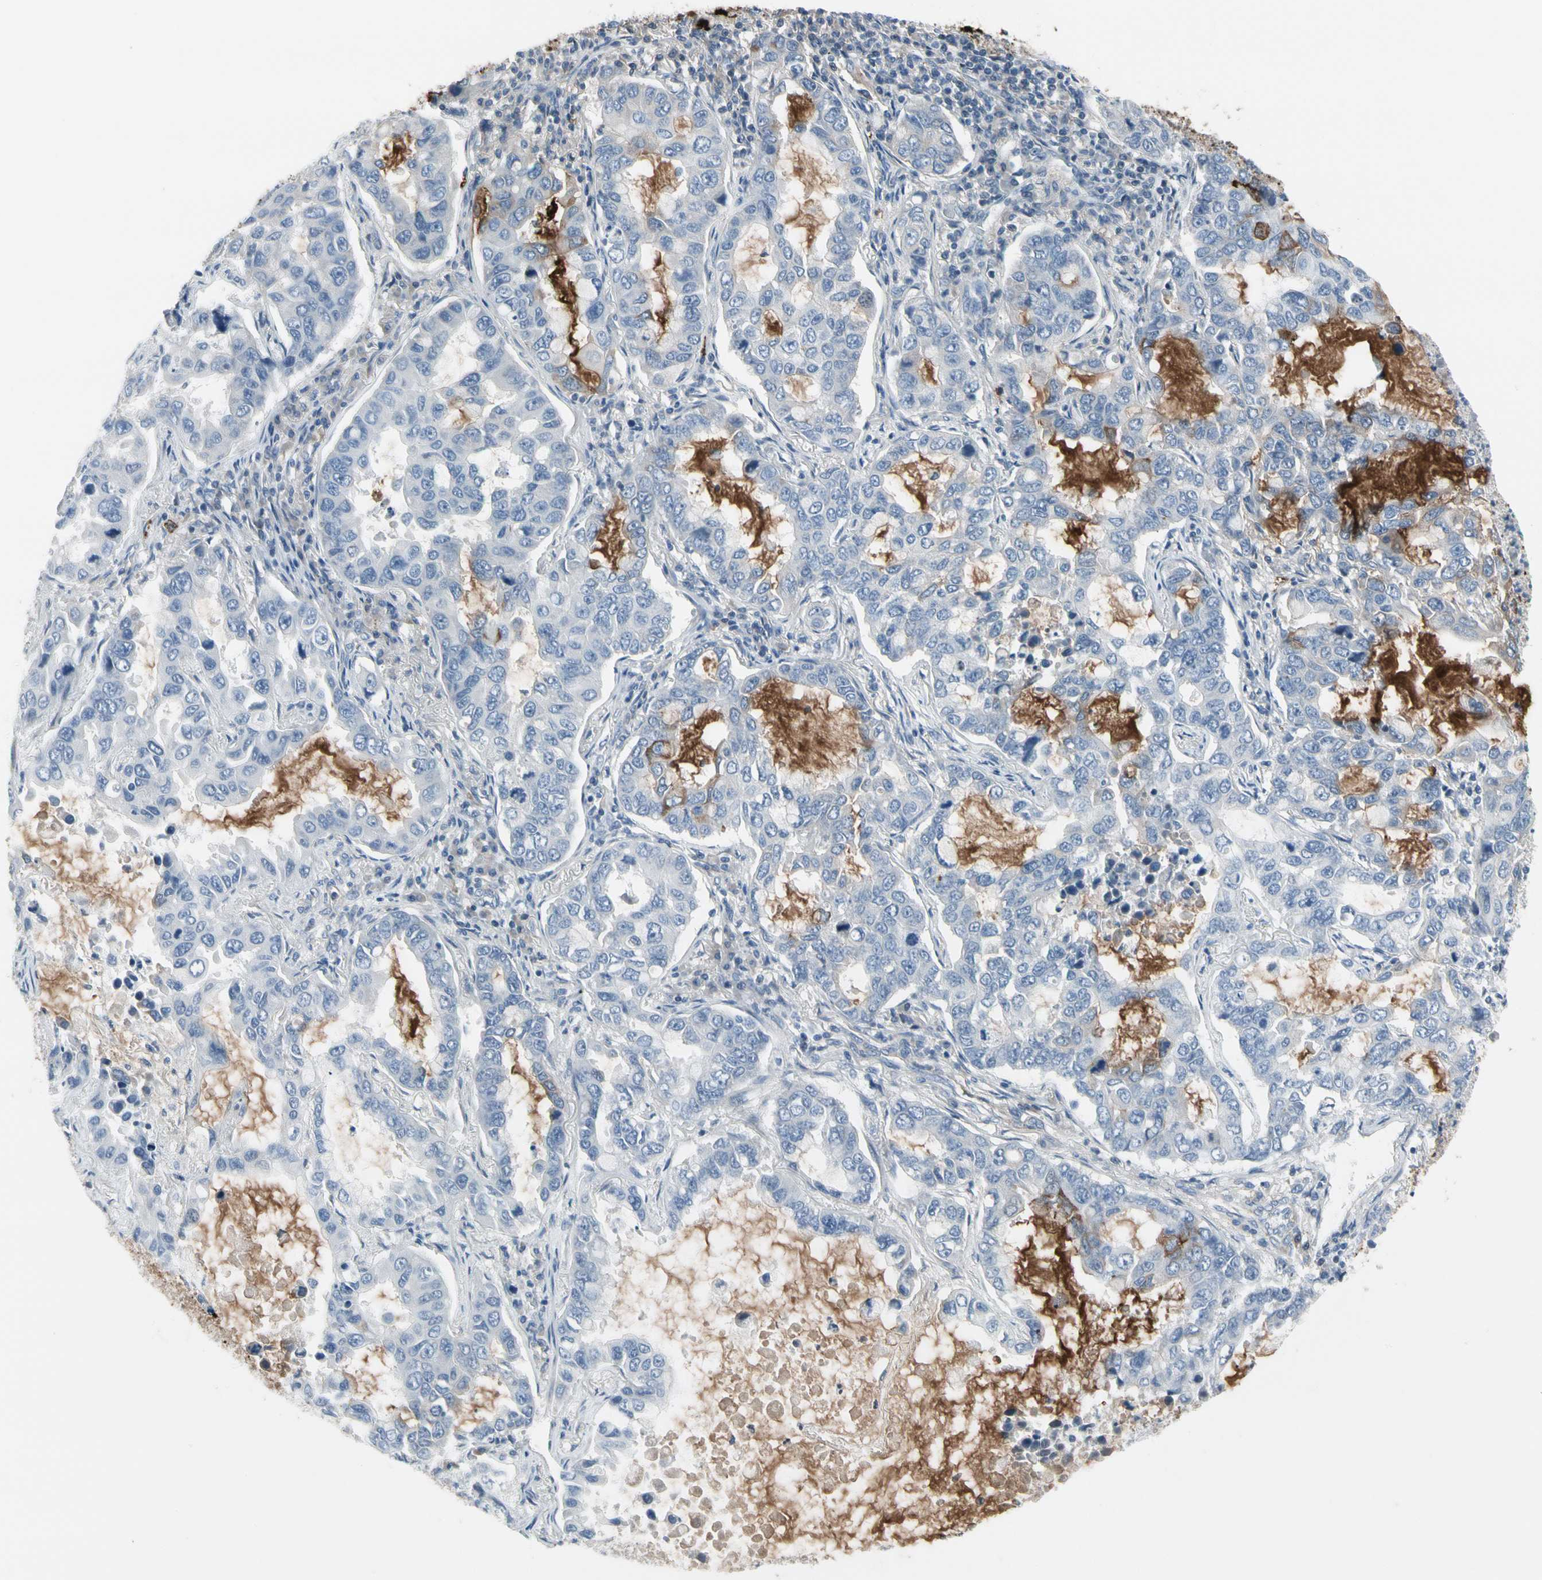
{"staining": {"intensity": "strong", "quantity": "<25%", "location": "cytoplasmic/membranous"}, "tissue": "lung cancer", "cell_type": "Tumor cells", "image_type": "cancer", "snomed": [{"axis": "morphology", "description": "Adenocarcinoma, NOS"}, {"axis": "topography", "description": "Lung"}], "caption": "Immunohistochemical staining of lung adenocarcinoma shows medium levels of strong cytoplasmic/membranous protein positivity in about <25% of tumor cells. Nuclei are stained in blue.", "gene": "PIGR", "patient": {"sex": "male", "age": 64}}